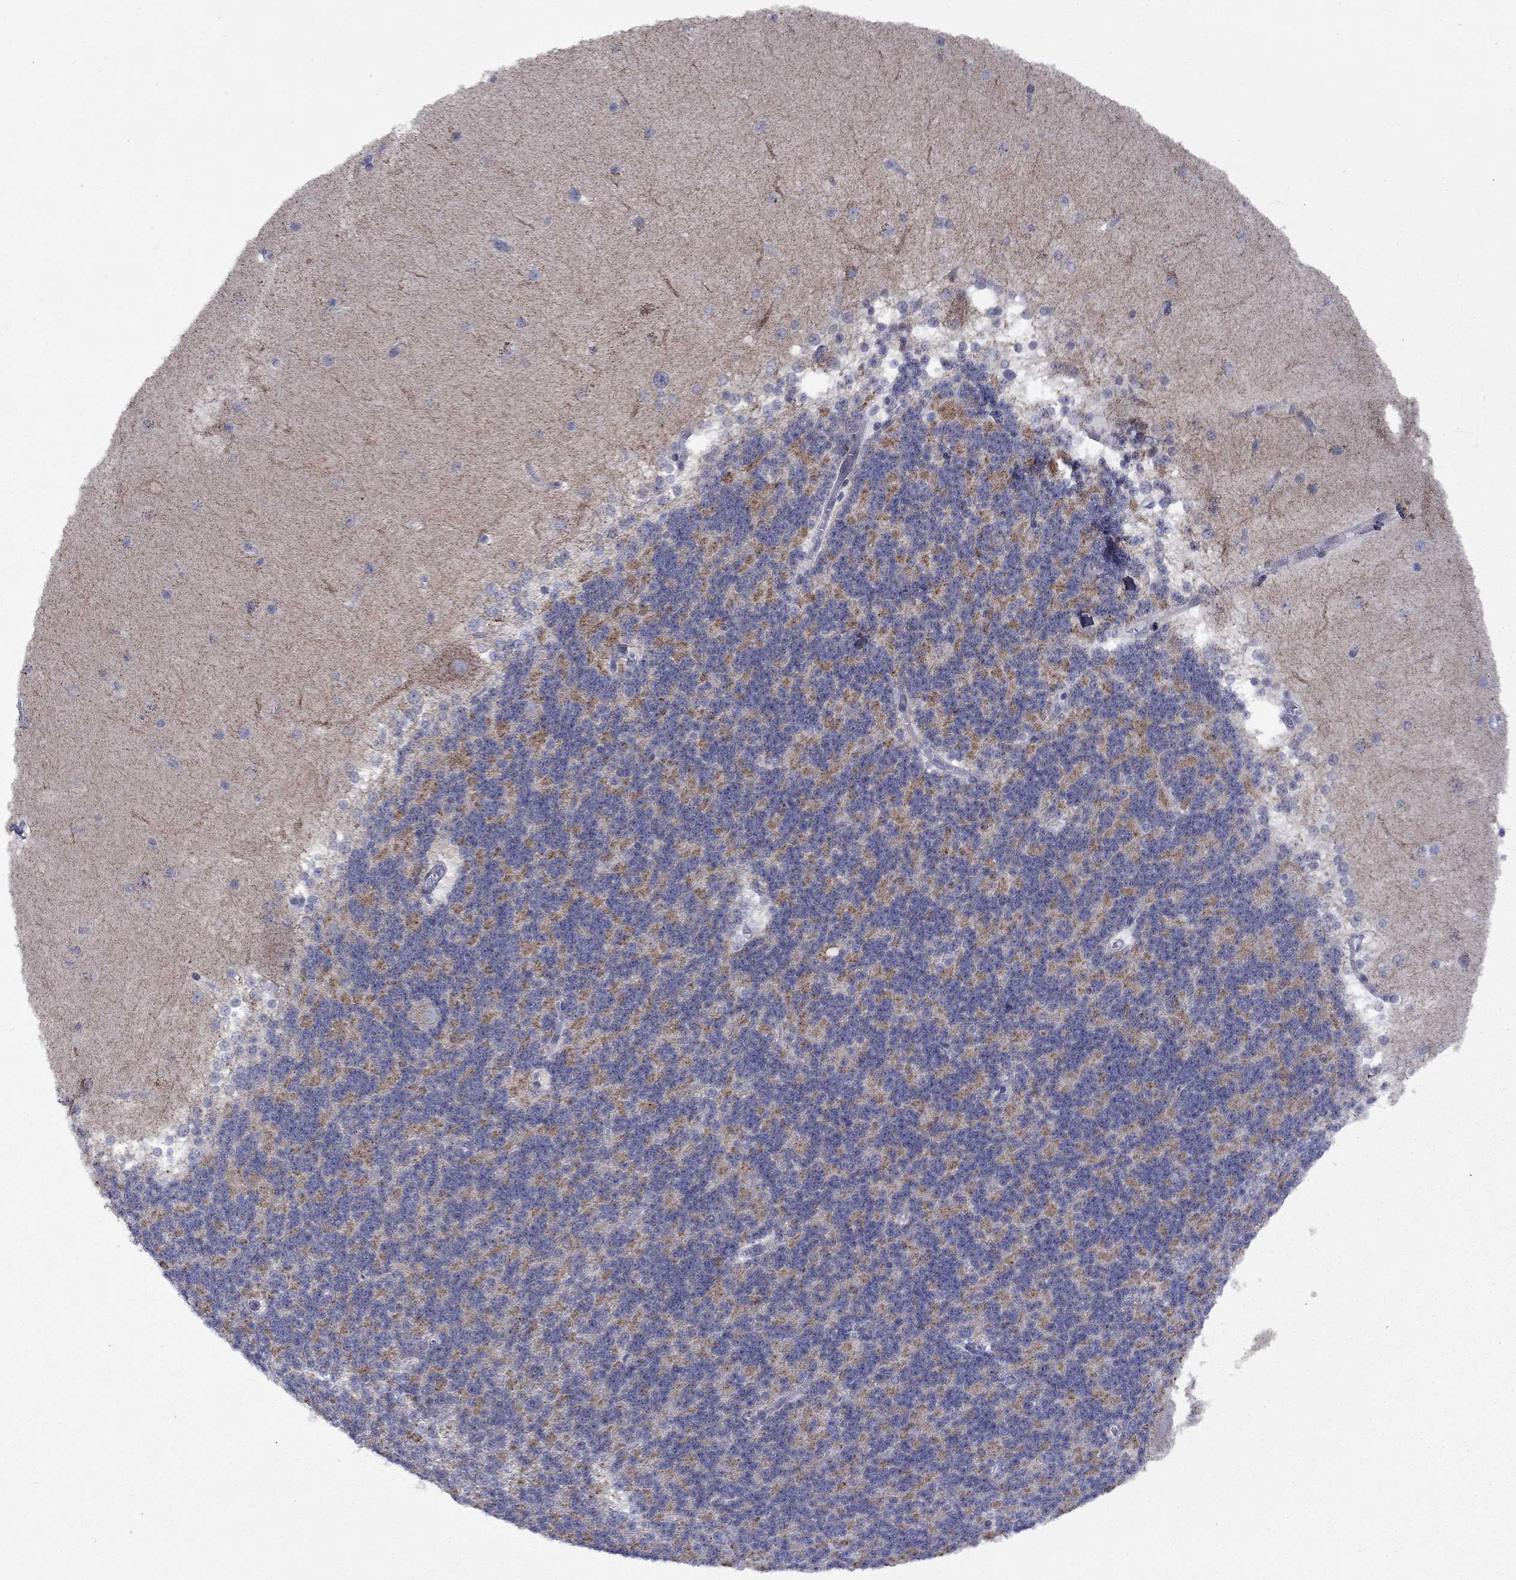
{"staining": {"intensity": "negative", "quantity": "none", "location": "none"}, "tissue": "cerebellum", "cell_type": "Cells in granular layer", "image_type": "normal", "snomed": [{"axis": "morphology", "description": "Normal tissue, NOS"}, {"axis": "topography", "description": "Cerebellum"}], "caption": "The image demonstrates no staining of cells in granular layer in normal cerebellum. (DAB immunohistochemistry (IHC) visualized using brightfield microscopy, high magnification).", "gene": "KCNJ16", "patient": {"sex": "female", "age": 19}}